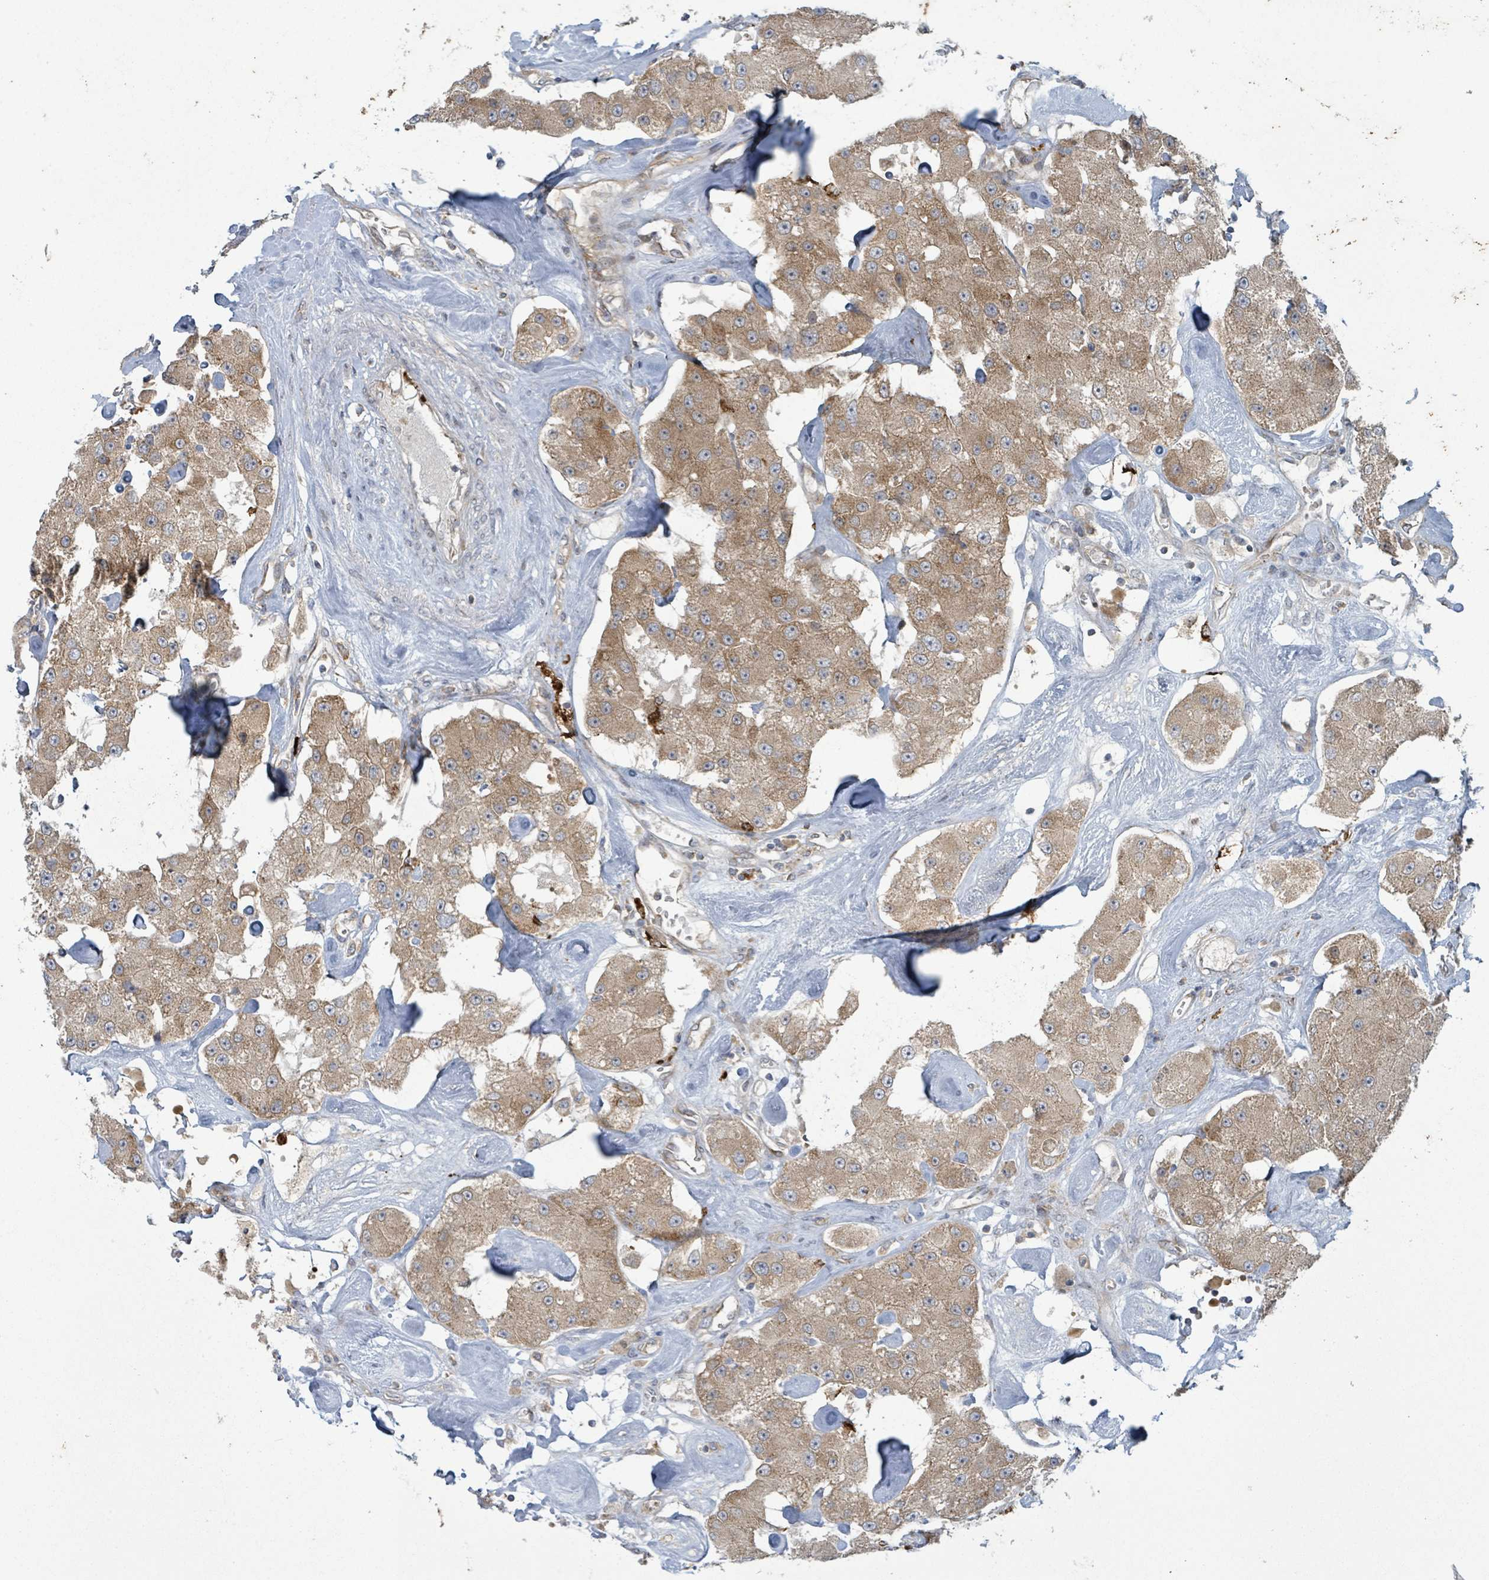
{"staining": {"intensity": "moderate", "quantity": ">75%", "location": "cytoplasmic/membranous"}, "tissue": "carcinoid", "cell_type": "Tumor cells", "image_type": "cancer", "snomed": [{"axis": "morphology", "description": "Carcinoid, malignant, NOS"}, {"axis": "topography", "description": "Pancreas"}], "caption": "Tumor cells reveal medium levels of moderate cytoplasmic/membranous positivity in about >75% of cells in carcinoid.", "gene": "OR51E1", "patient": {"sex": "male", "age": 41}}